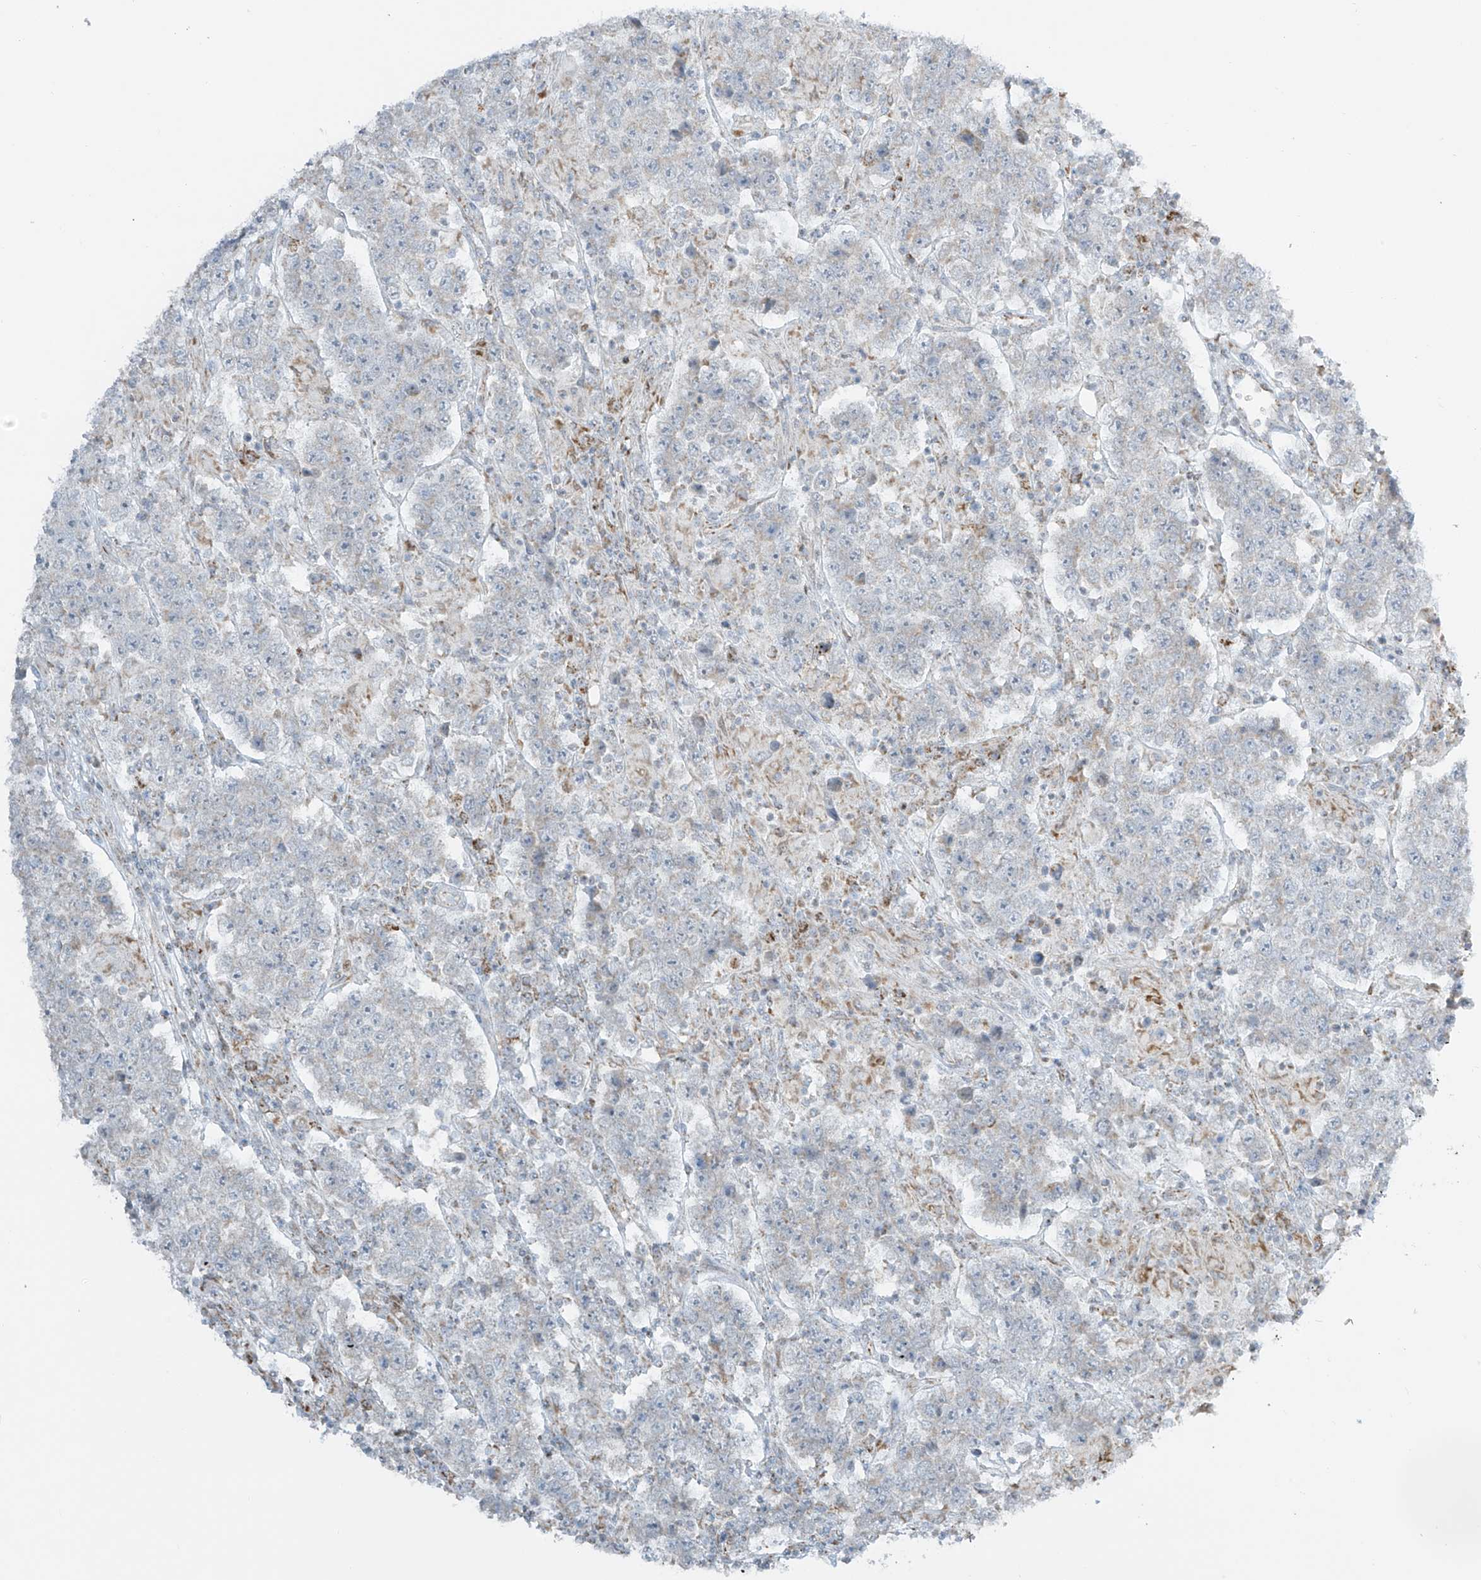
{"staining": {"intensity": "negative", "quantity": "none", "location": "none"}, "tissue": "testis cancer", "cell_type": "Tumor cells", "image_type": "cancer", "snomed": [{"axis": "morphology", "description": "Normal tissue, NOS"}, {"axis": "morphology", "description": "Urothelial carcinoma, High grade"}, {"axis": "morphology", "description": "Seminoma, NOS"}, {"axis": "morphology", "description": "Carcinoma, Embryonal, NOS"}, {"axis": "topography", "description": "Urinary bladder"}, {"axis": "topography", "description": "Testis"}], "caption": "Immunohistochemical staining of testis cancer (embryonal carcinoma) displays no significant positivity in tumor cells.", "gene": "SMDT1", "patient": {"sex": "male", "age": 41}}